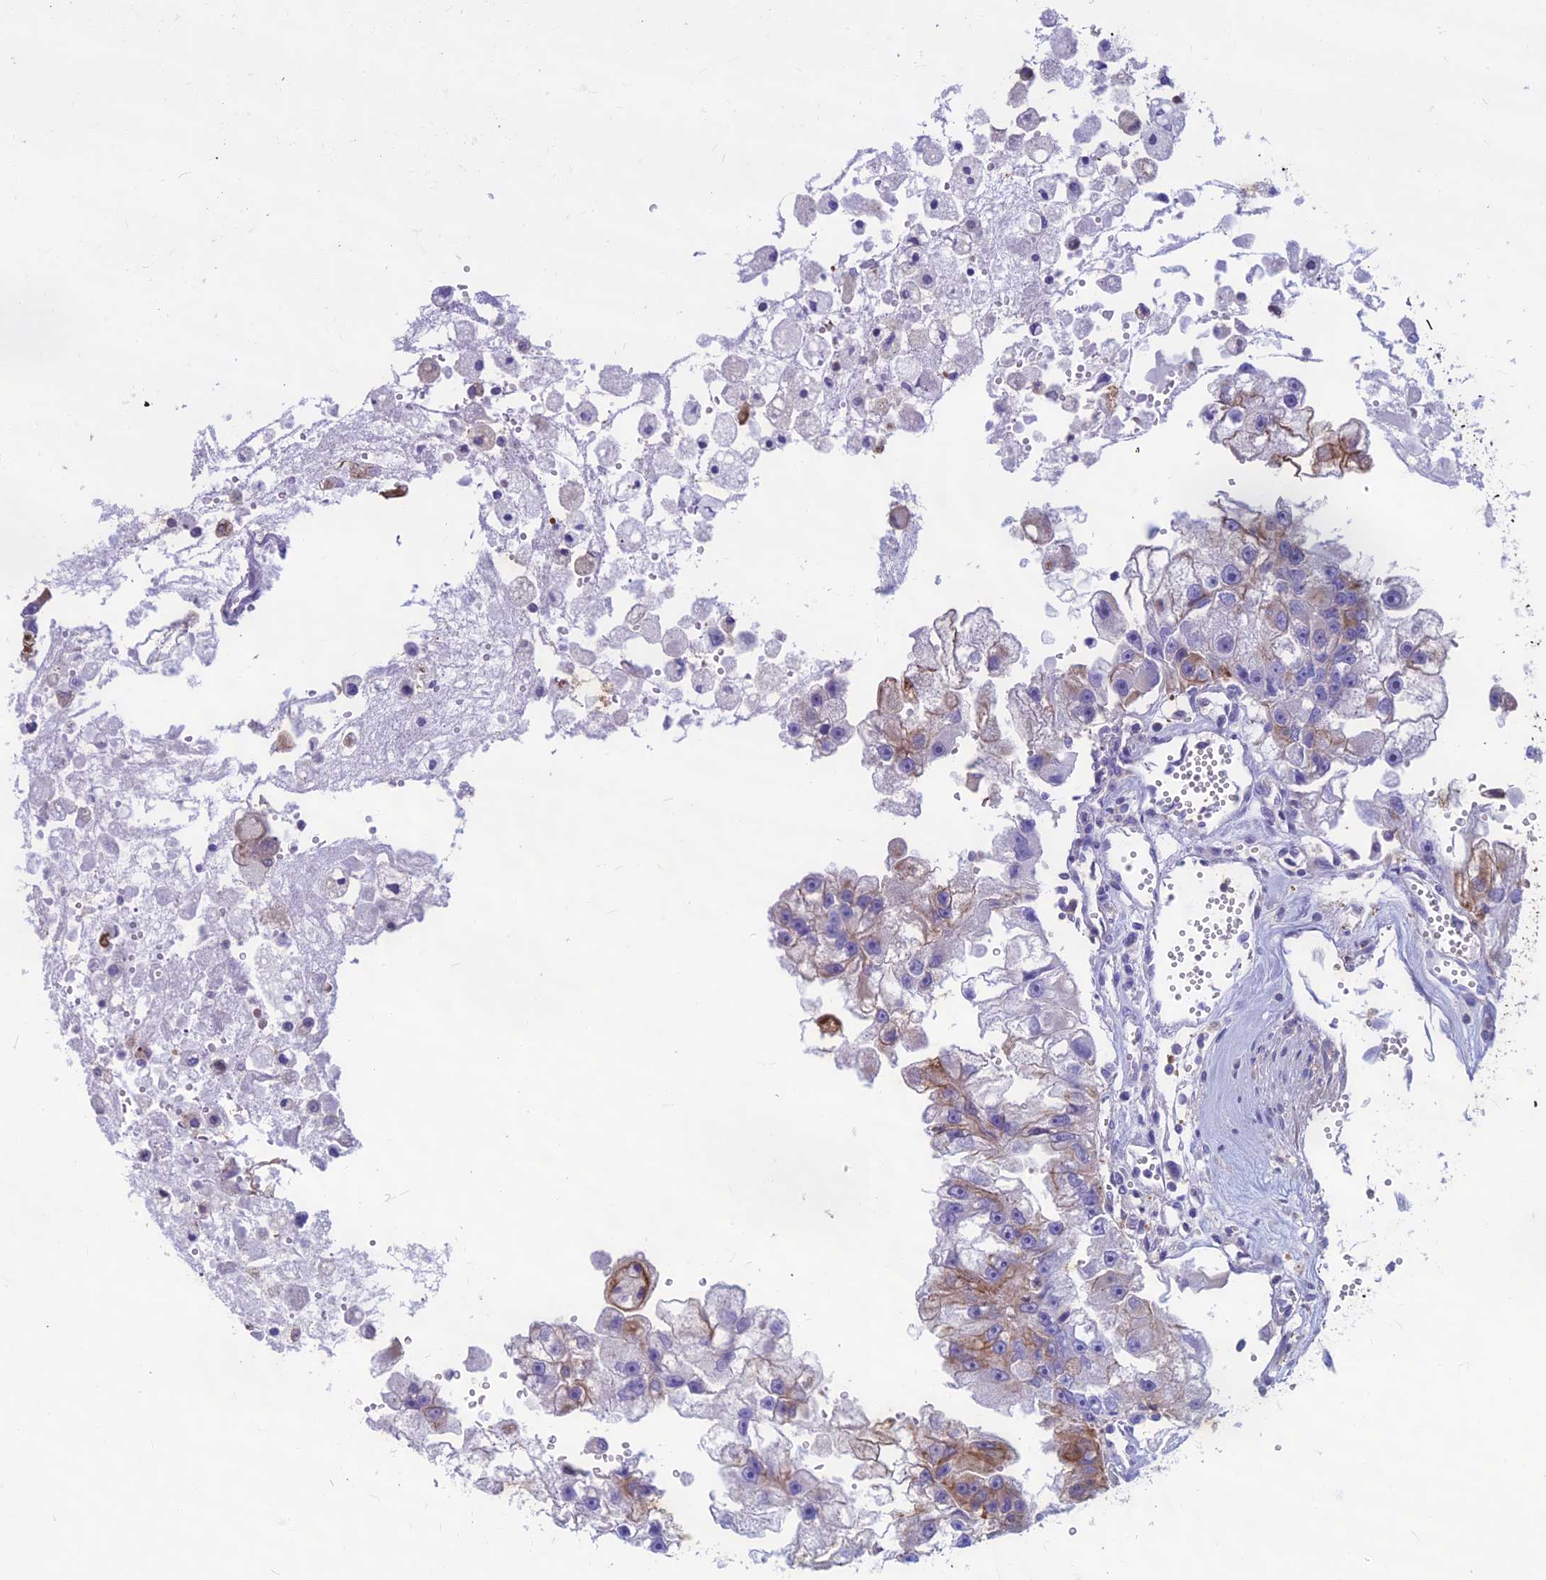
{"staining": {"intensity": "moderate", "quantity": "<25%", "location": "cytoplasmic/membranous"}, "tissue": "renal cancer", "cell_type": "Tumor cells", "image_type": "cancer", "snomed": [{"axis": "morphology", "description": "Adenocarcinoma, NOS"}, {"axis": "topography", "description": "Kidney"}], "caption": "This is a photomicrograph of immunohistochemistry (IHC) staining of renal cancer (adenocarcinoma), which shows moderate expression in the cytoplasmic/membranous of tumor cells.", "gene": "CDAN1", "patient": {"sex": "male", "age": 63}}